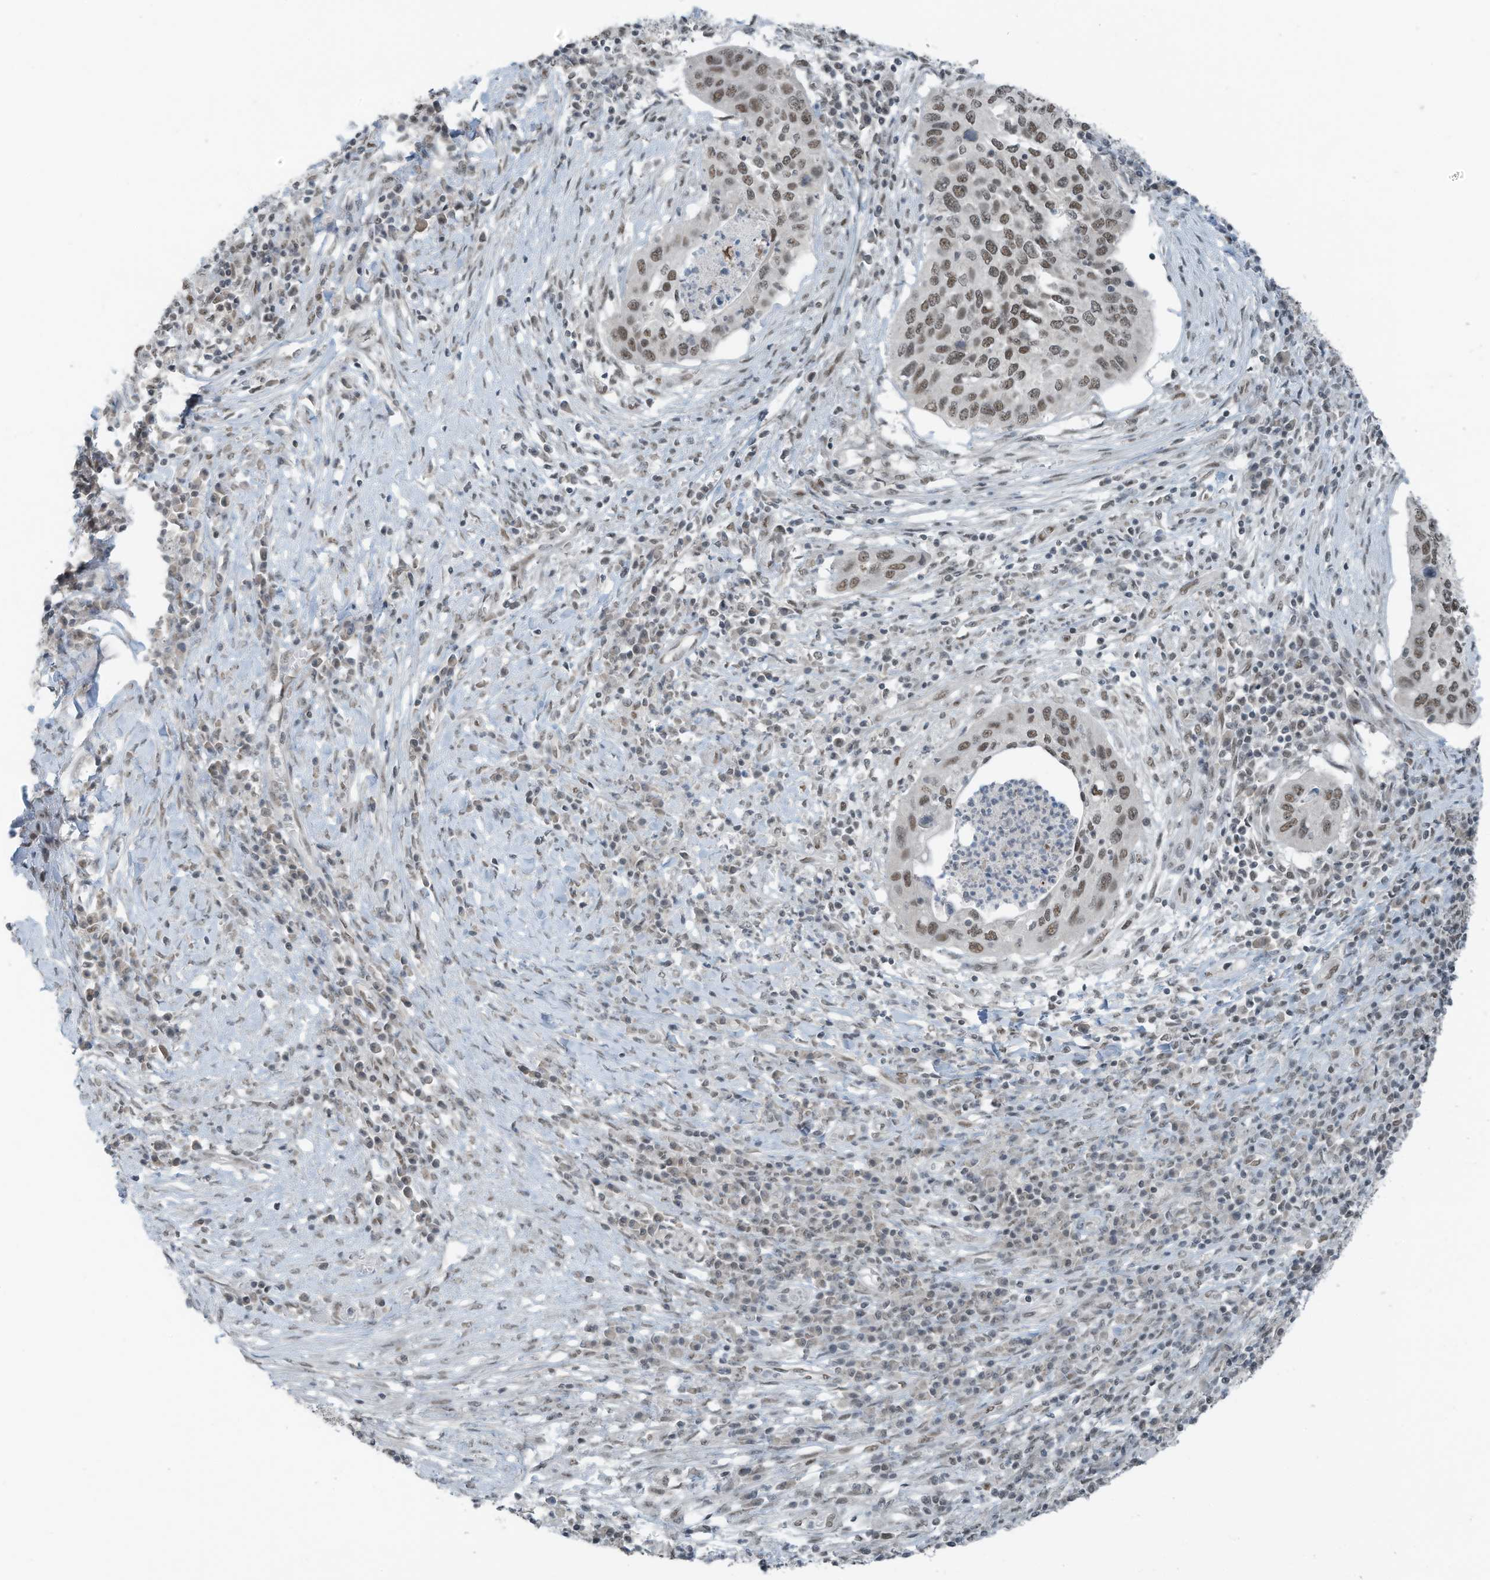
{"staining": {"intensity": "moderate", "quantity": ">75%", "location": "nuclear"}, "tissue": "cervical cancer", "cell_type": "Tumor cells", "image_type": "cancer", "snomed": [{"axis": "morphology", "description": "Squamous cell carcinoma, NOS"}, {"axis": "topography", "description": "Cervix"}], "caption": "Immunohistochemical staining of human cervical squamous cell carcinoma exhibits moderate nuclear protein expression in about >75% of tumor cells. The protein of interest is shown in brown color, while the nuclei are stained blue.", "gene": "WRNIP1", "patient": {"sex": "female", "age": 38}}